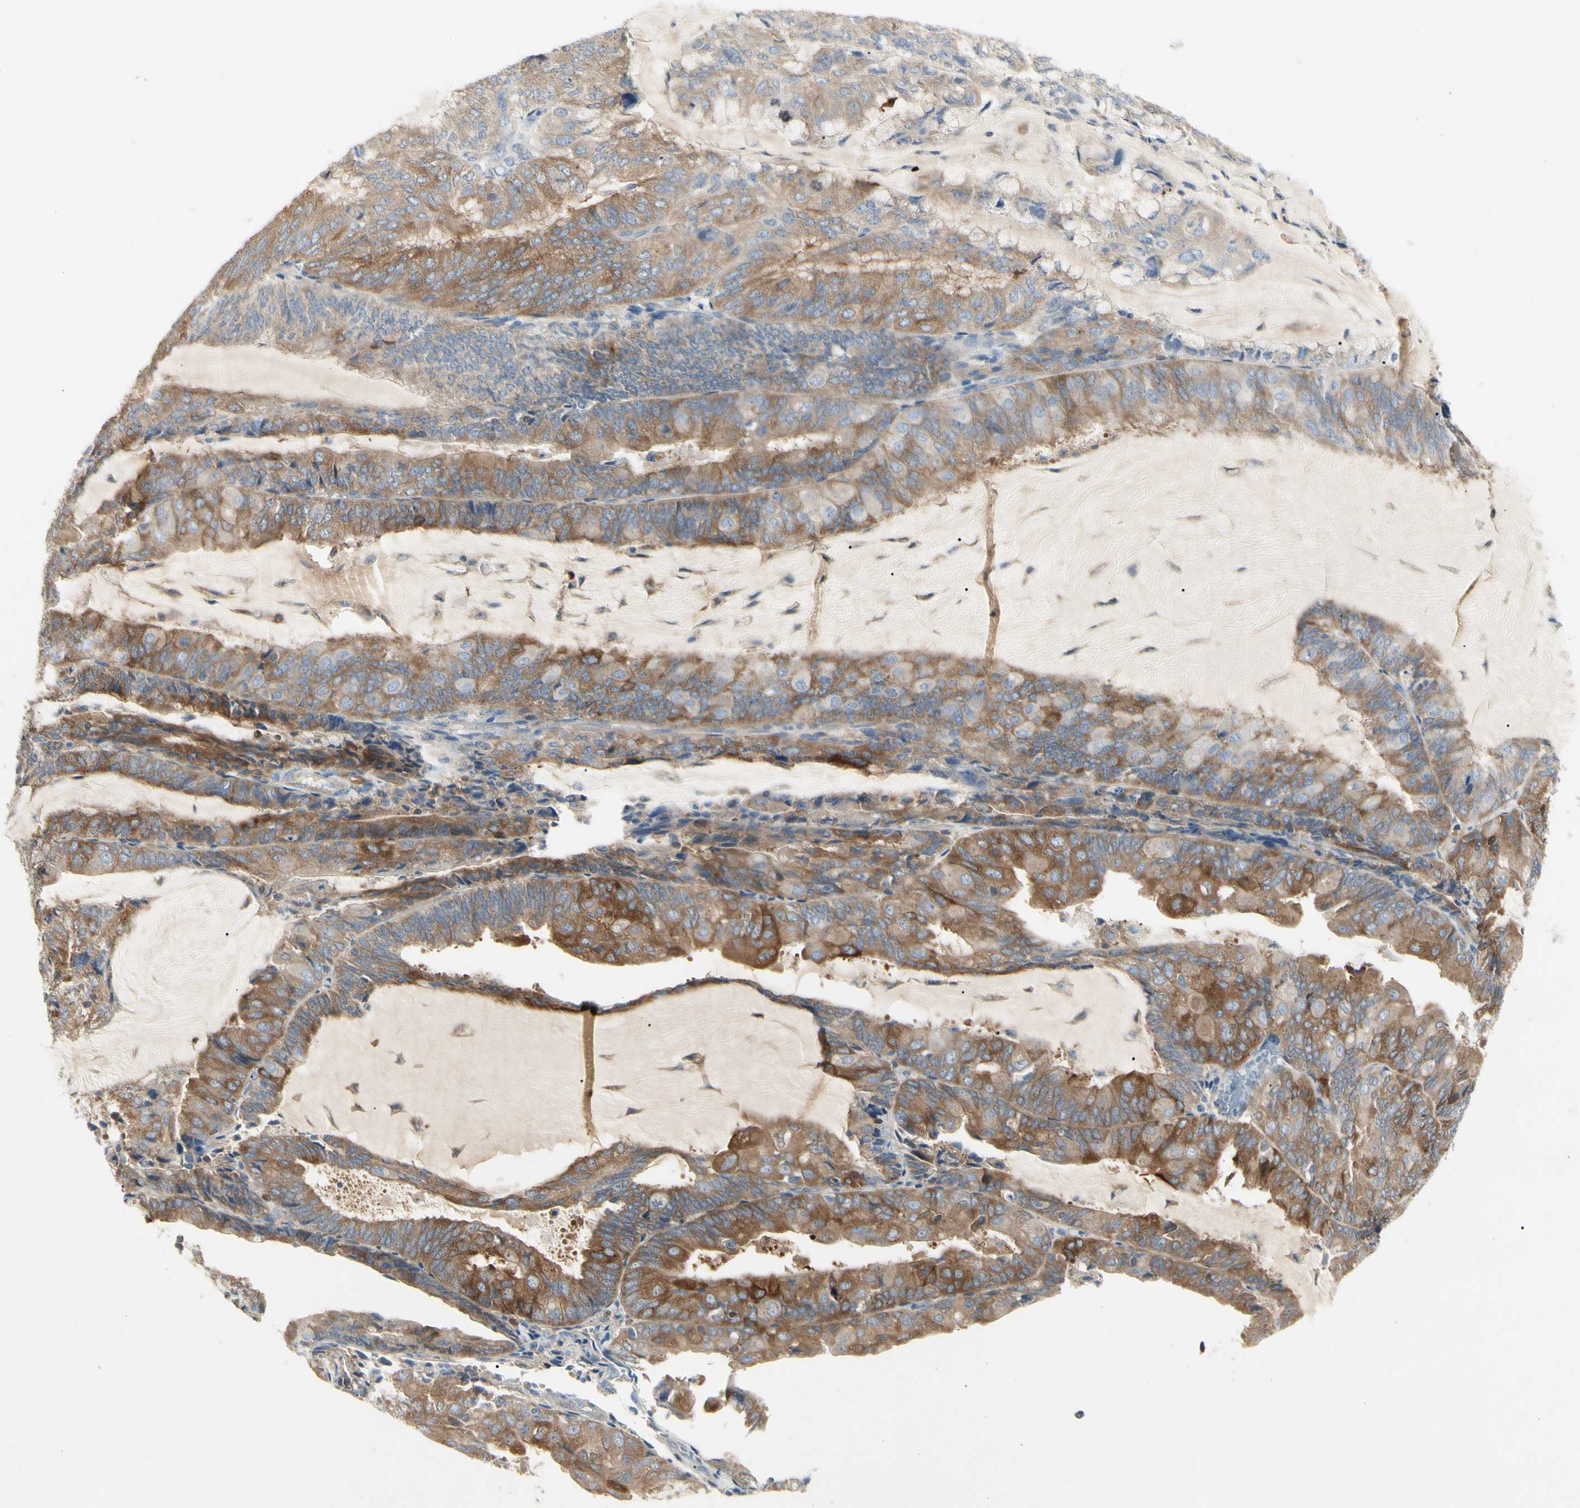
{"staining": {"intensity": "moderate", "quantity": ">75%", "location": "cytoplasmic/membranous"}, "tissue": "endometrial cancer", "cell_type": "Tumor cells", "image_type": "cancer", "snomed": [{"axis": "morphology", "description": "Adenocarcinoma, NOS"}, {"axis": "topography", "description": "Endometrium"}], "caption": "Endometrial adenocarcinoma stained for a protein (brown) reveals moderate cytoplasmic/membranous positive staining in about >75% of tumor cells.", "gene": "NFKB2", "patient": {"sex": "female", "age": 81}}